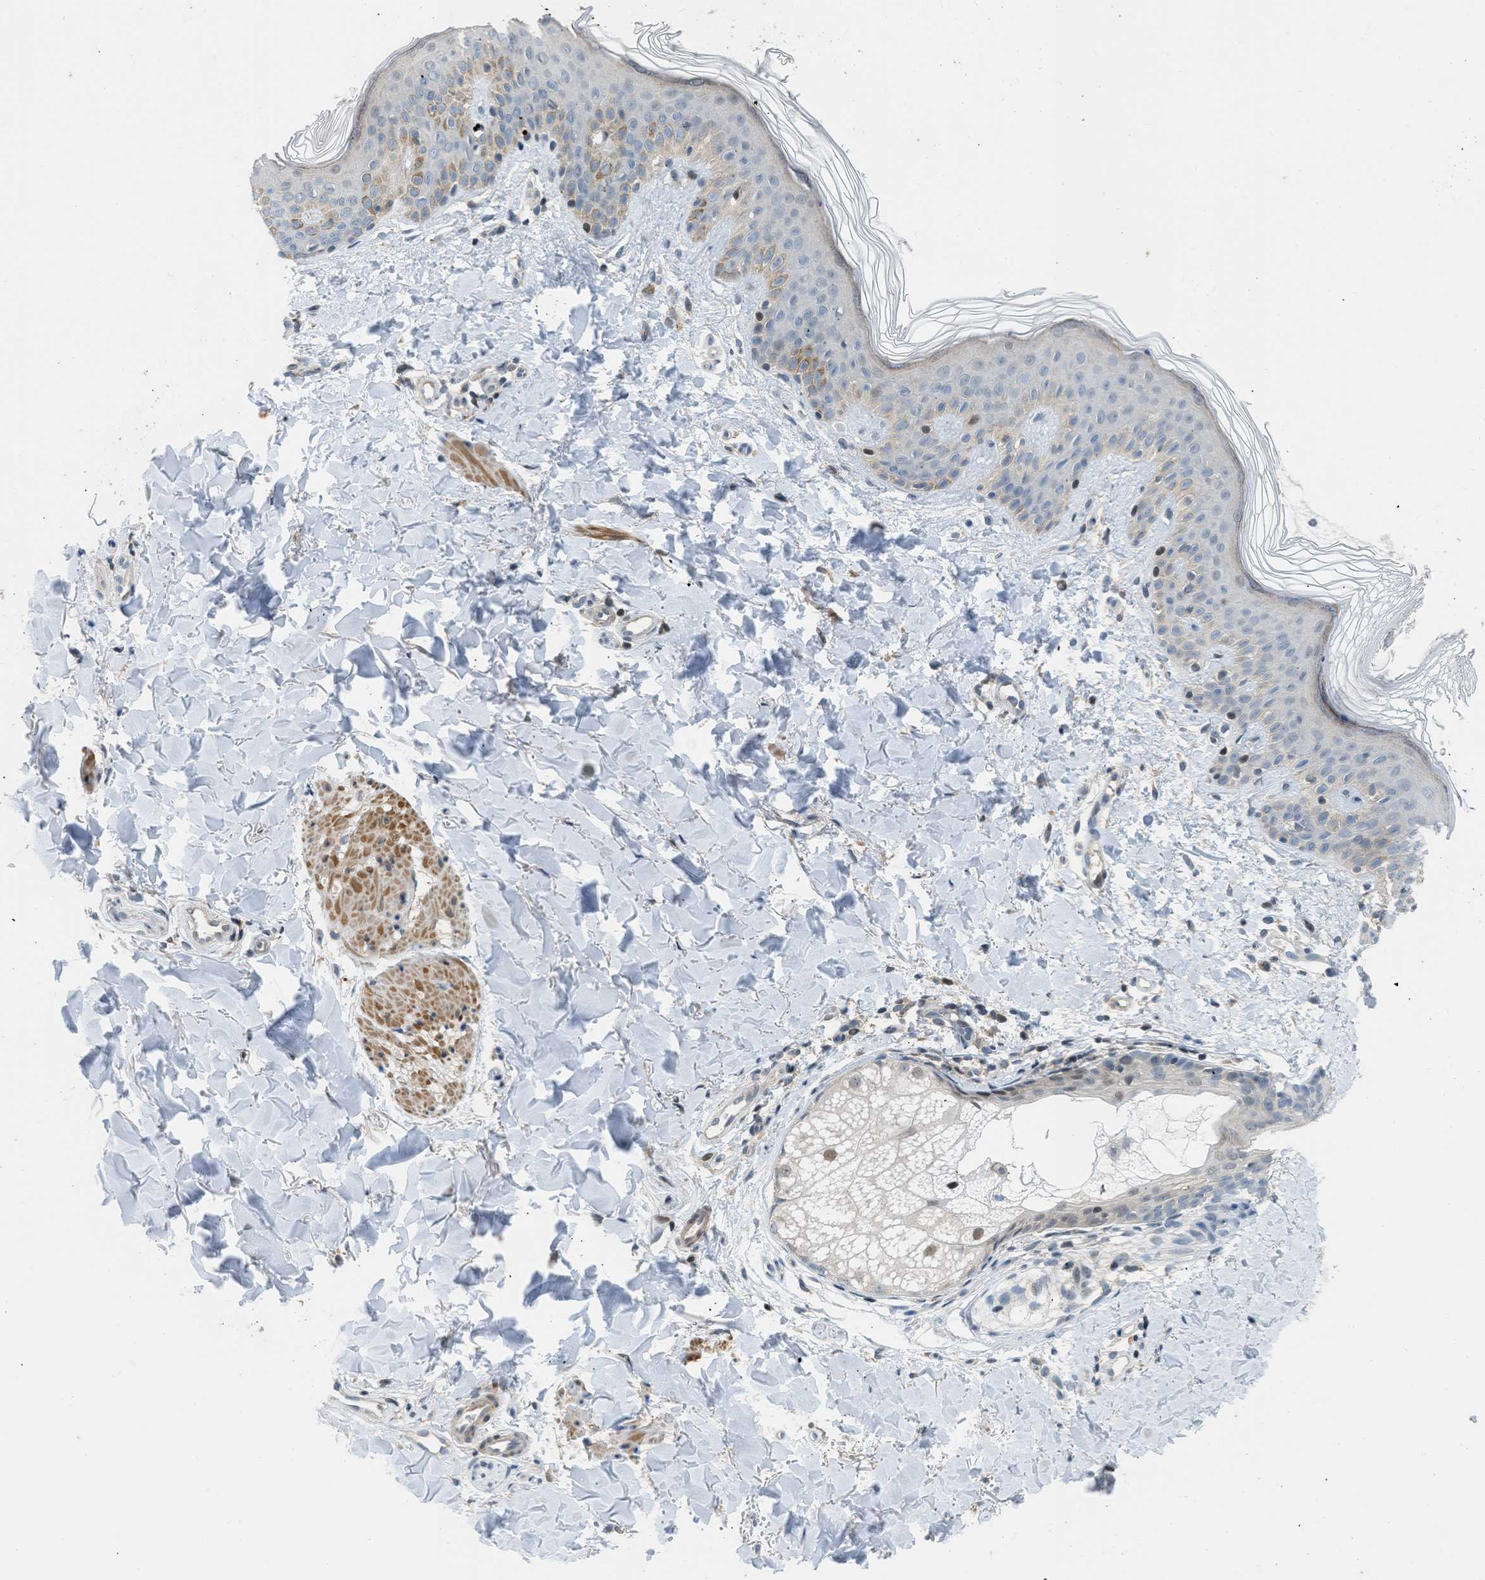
{"staining": {"intensity": "negative", "quantity": "none", "location": "none"}, "tissue": "skin", "cell_type": "Fibroblasts", "image_type": "normal", "snomed": [{"axis": "morphology", "description": "Normal tissue, NOS"}, {"axis": "topography", "description": "Skin"}], "caption": "An image of skin stained for a protein exhibits no brown staining in fibroblasts. (DAB IHC with hematoxylin counter stain).", "gene": "TTBK2", "patient": {"sex": "male", "age": 40}}